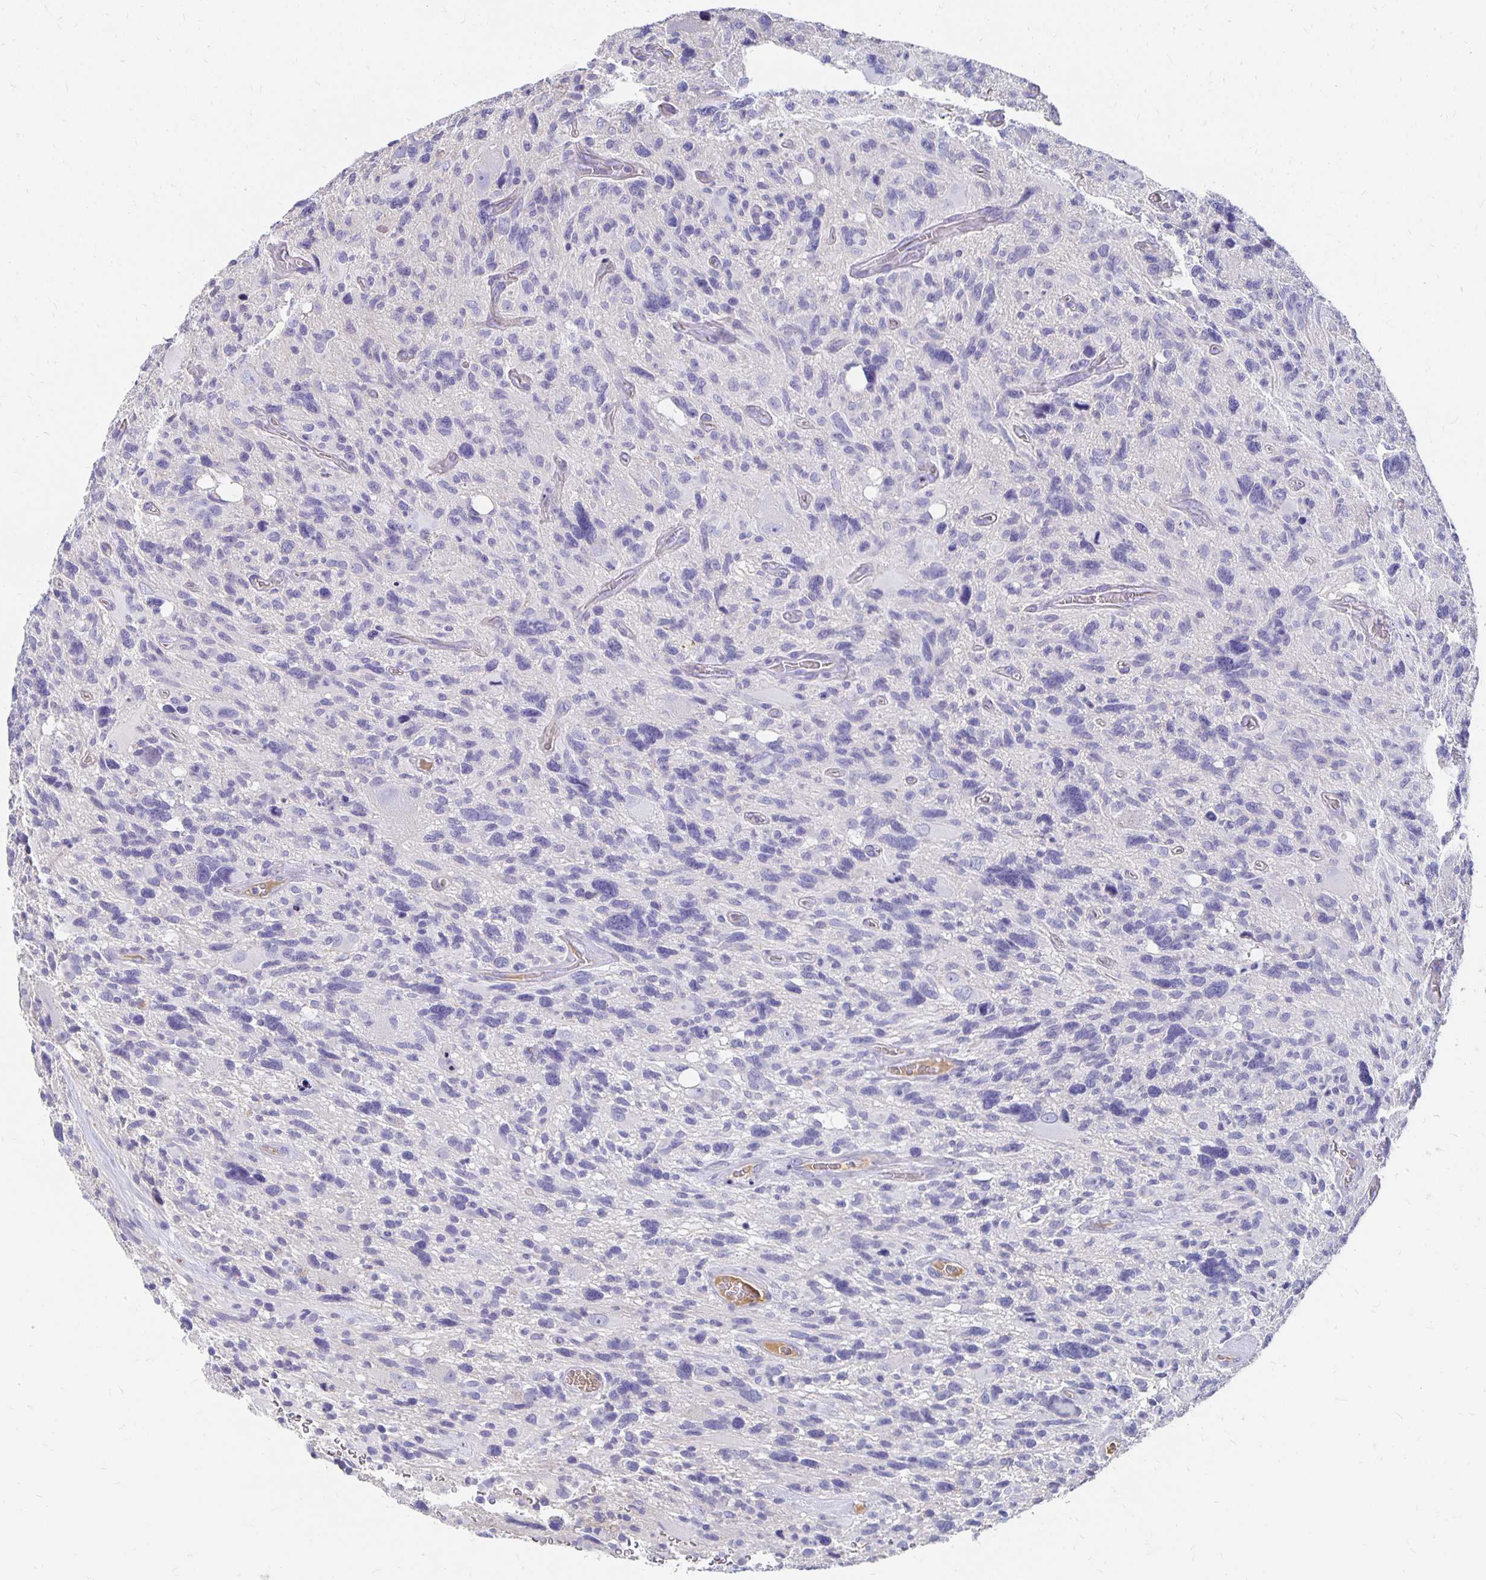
{"staining": {"intensity": "negative", "quantity": "none", "location": "none"}, "tissue": "glioma", "cell_type": "Tumor cells", "image_type": "cancer", "snomed": [{"axis": "morphology", "description": "Glioma, malignant, High grade"}, {"axis": "topography", "description": "Brain"}], "caption": "There is no significant positivity in tumor cells of high-grade glioma (malignant).", "gene": "APOB", "patient": {"sex": "male", "age": 49}}